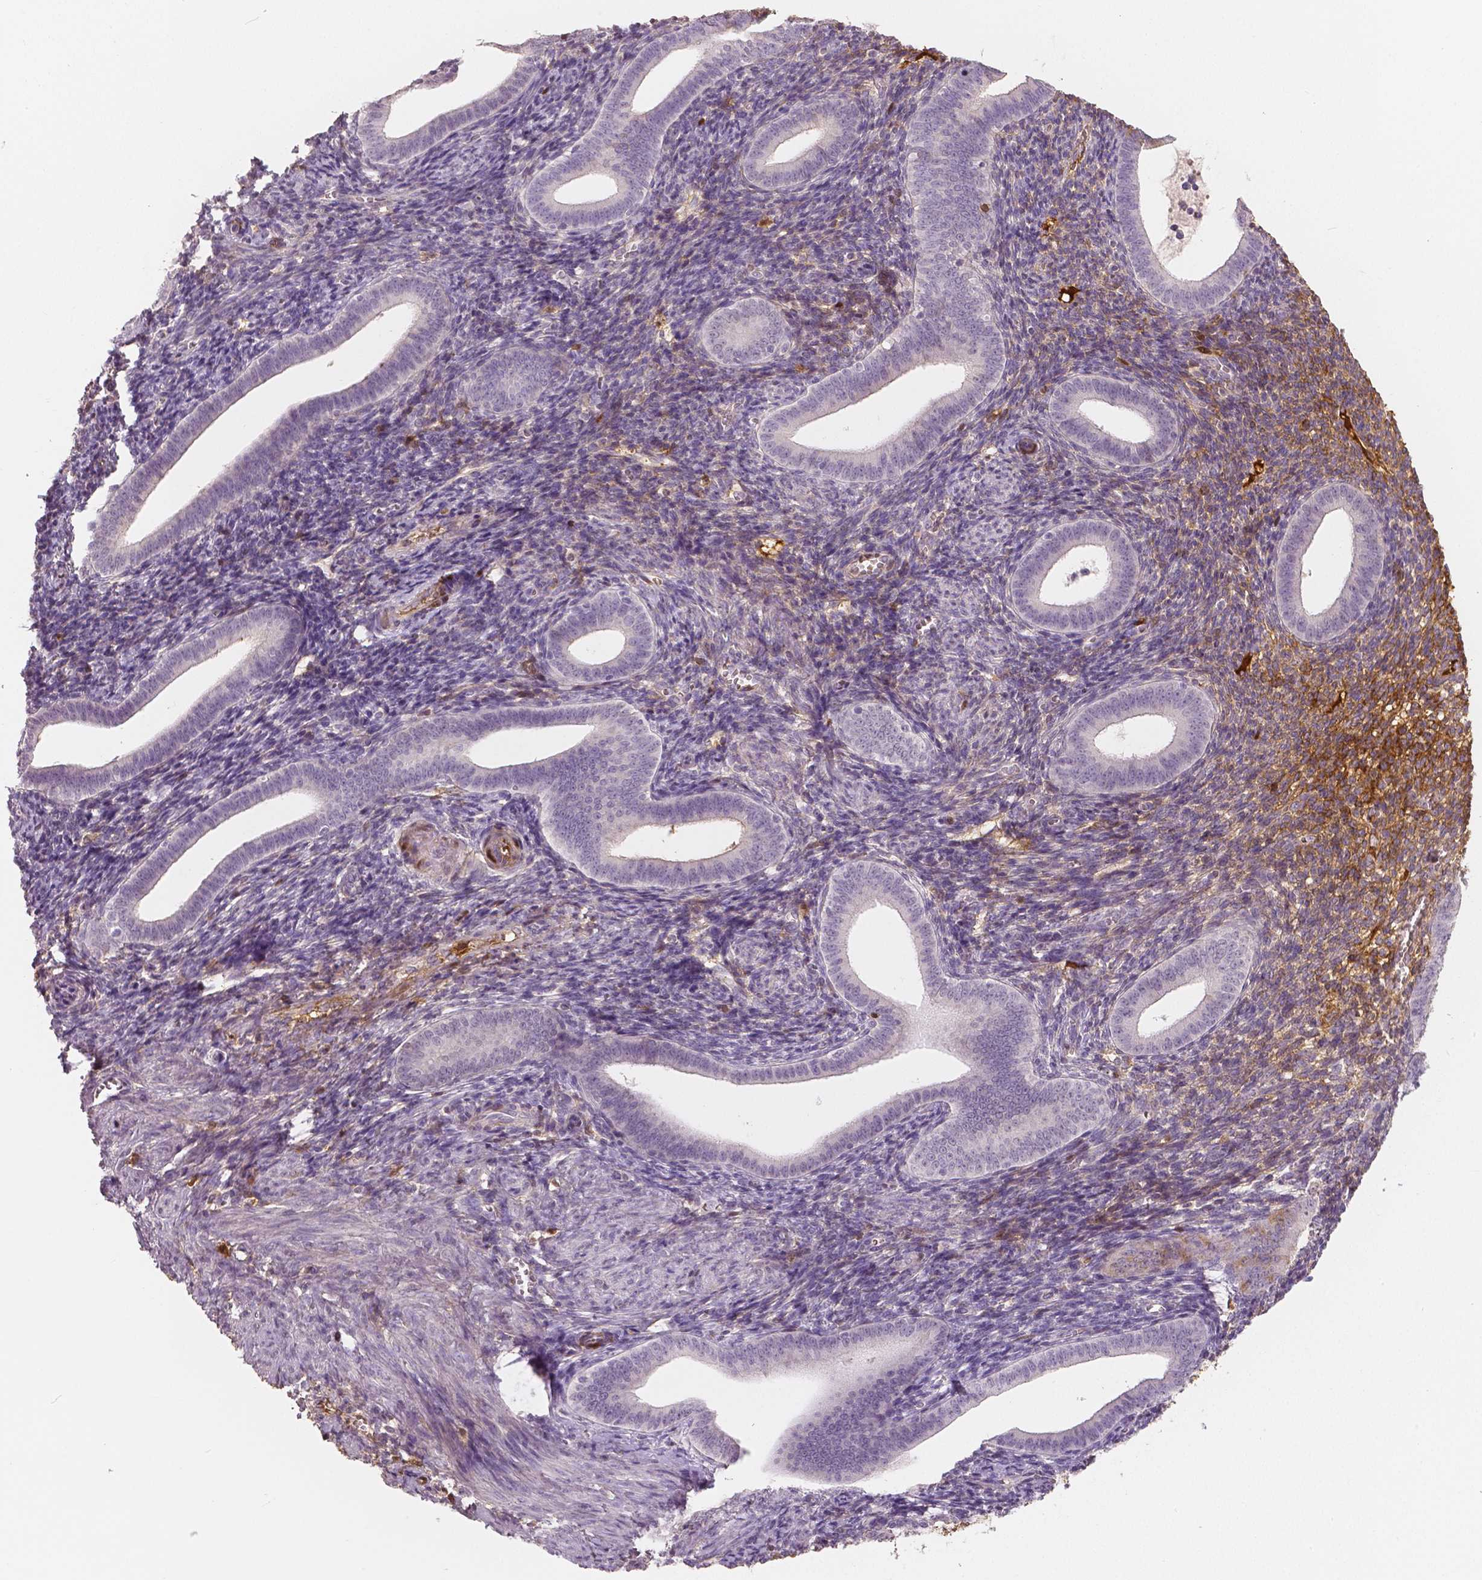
{"staining": {"intensity": "negative", "quantity": "none", "location": "none"}, "tissue": "endometrium", "cell_type": "Cells in endometrial stroma", "image_type": "normal", "snomed": [{"axis": "morphology", "description": "Normal tissue, NOS"}, {"axis": "topography", "description": "Endometrium"}], "caption": "A high-resolution micrograph shows IHC staining of normal endometrium, which reveals no significant positivity in cells in endometrial stroma. The staining was performed using DAB (3,3'-diaminobenzidine) to visualize the protein expression in brown, while the nuclei were stained in blue with hematoxylin (Magnification: 20x).", "gene": "APOA4", "patient": {"sex": "female", "age": 25}}